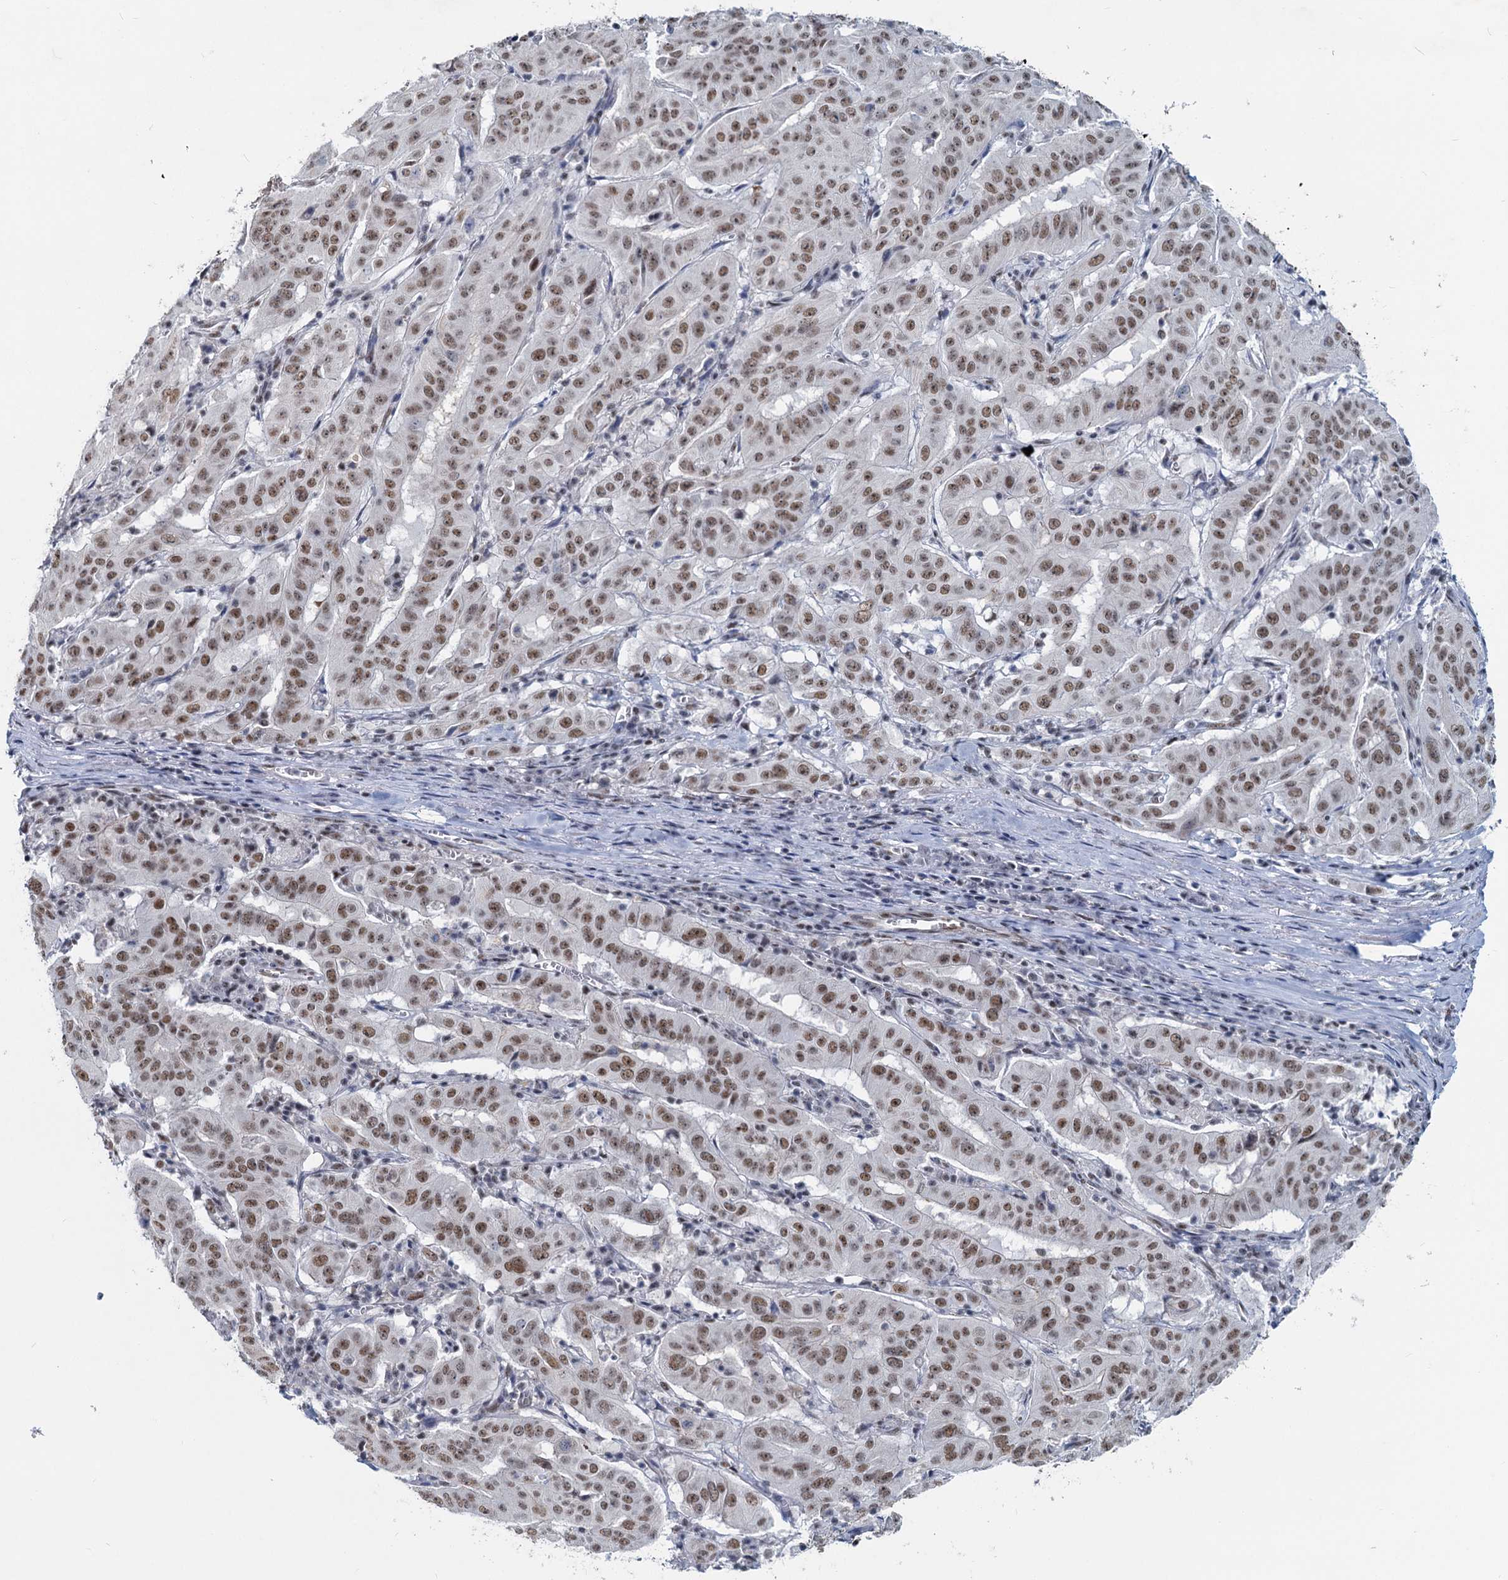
{"staining": {"intensity": "moderate", "quantity": ">75%", "location": "nuclear"}, "tissue": "pancreatic cancer", "cell_type": "Tumor cells", "image_type": "cancer", "snomed": [{"axis": "morphology", "description": "Adenocarcinoma, NOS"}, {"axis": "topography", "description": "Pancreas"}], "caption": "Pancreatic cancer (adenocarcinoma) stained with immunohistochemistry demonstrates moderate nuclear positivity in approximately >75% of tumor cells.", "gene": "METTL14", "patient": {"sex": "male", "age": 63}}